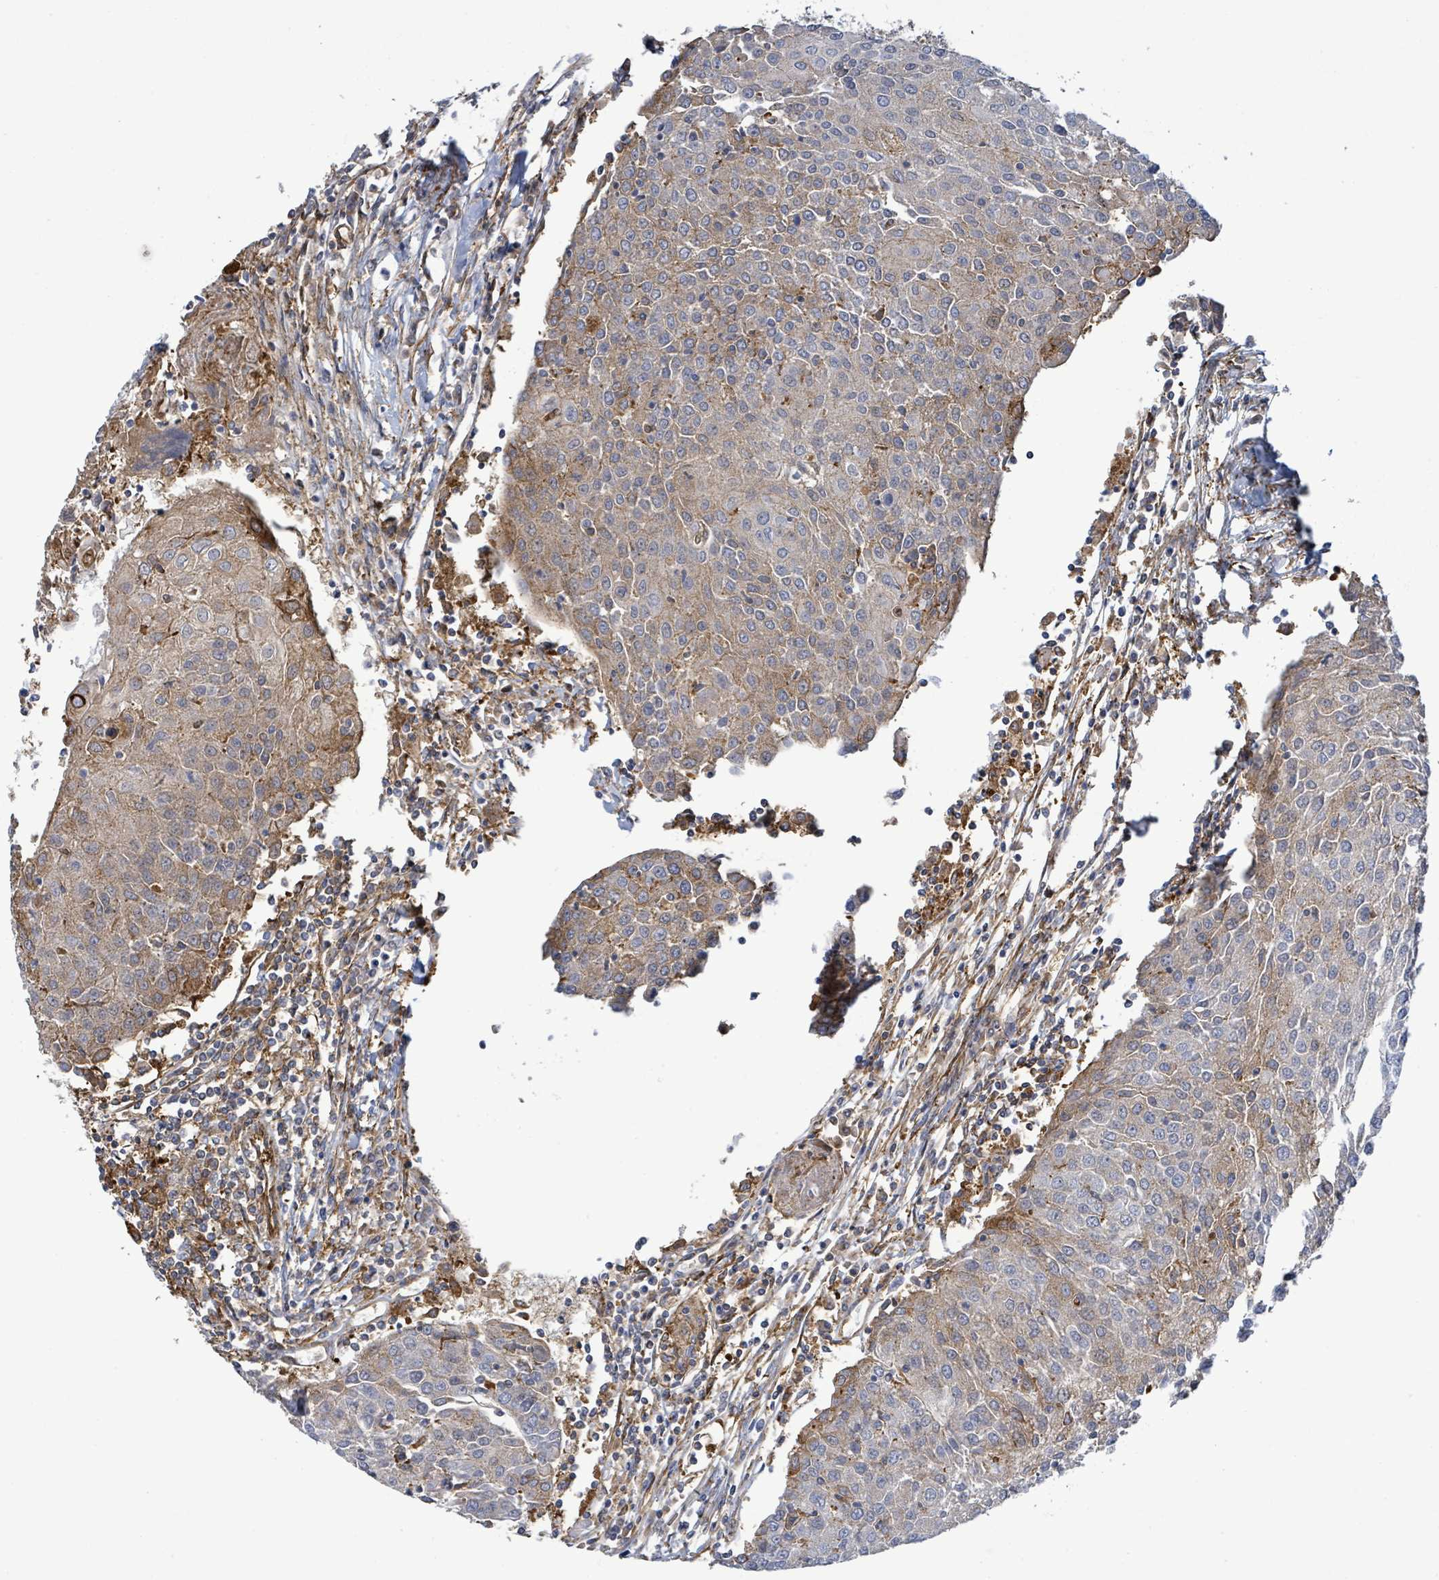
{"staining": {"intensity": "moderate", "quantity": "<25%", "location": "cytoplasmic/membranous"}, "tissue": "urothelial cancer", "cell_type": "Tumor cells", "image_type": "cancer", "snomed": [{"axis": "morphology", "description": "Urothelial carcinoma, High grade"}, {"axis": "topography", "description": "Urinary bladder"}], "caption": "Tumor cells show low levels of moderate cytoplasmic/membranous positivity in approximately <25% of cells in human high-grade urothelial carcinoma.", "gene": "EGFL7", "patient": {"sex": "female", "age": 85}}